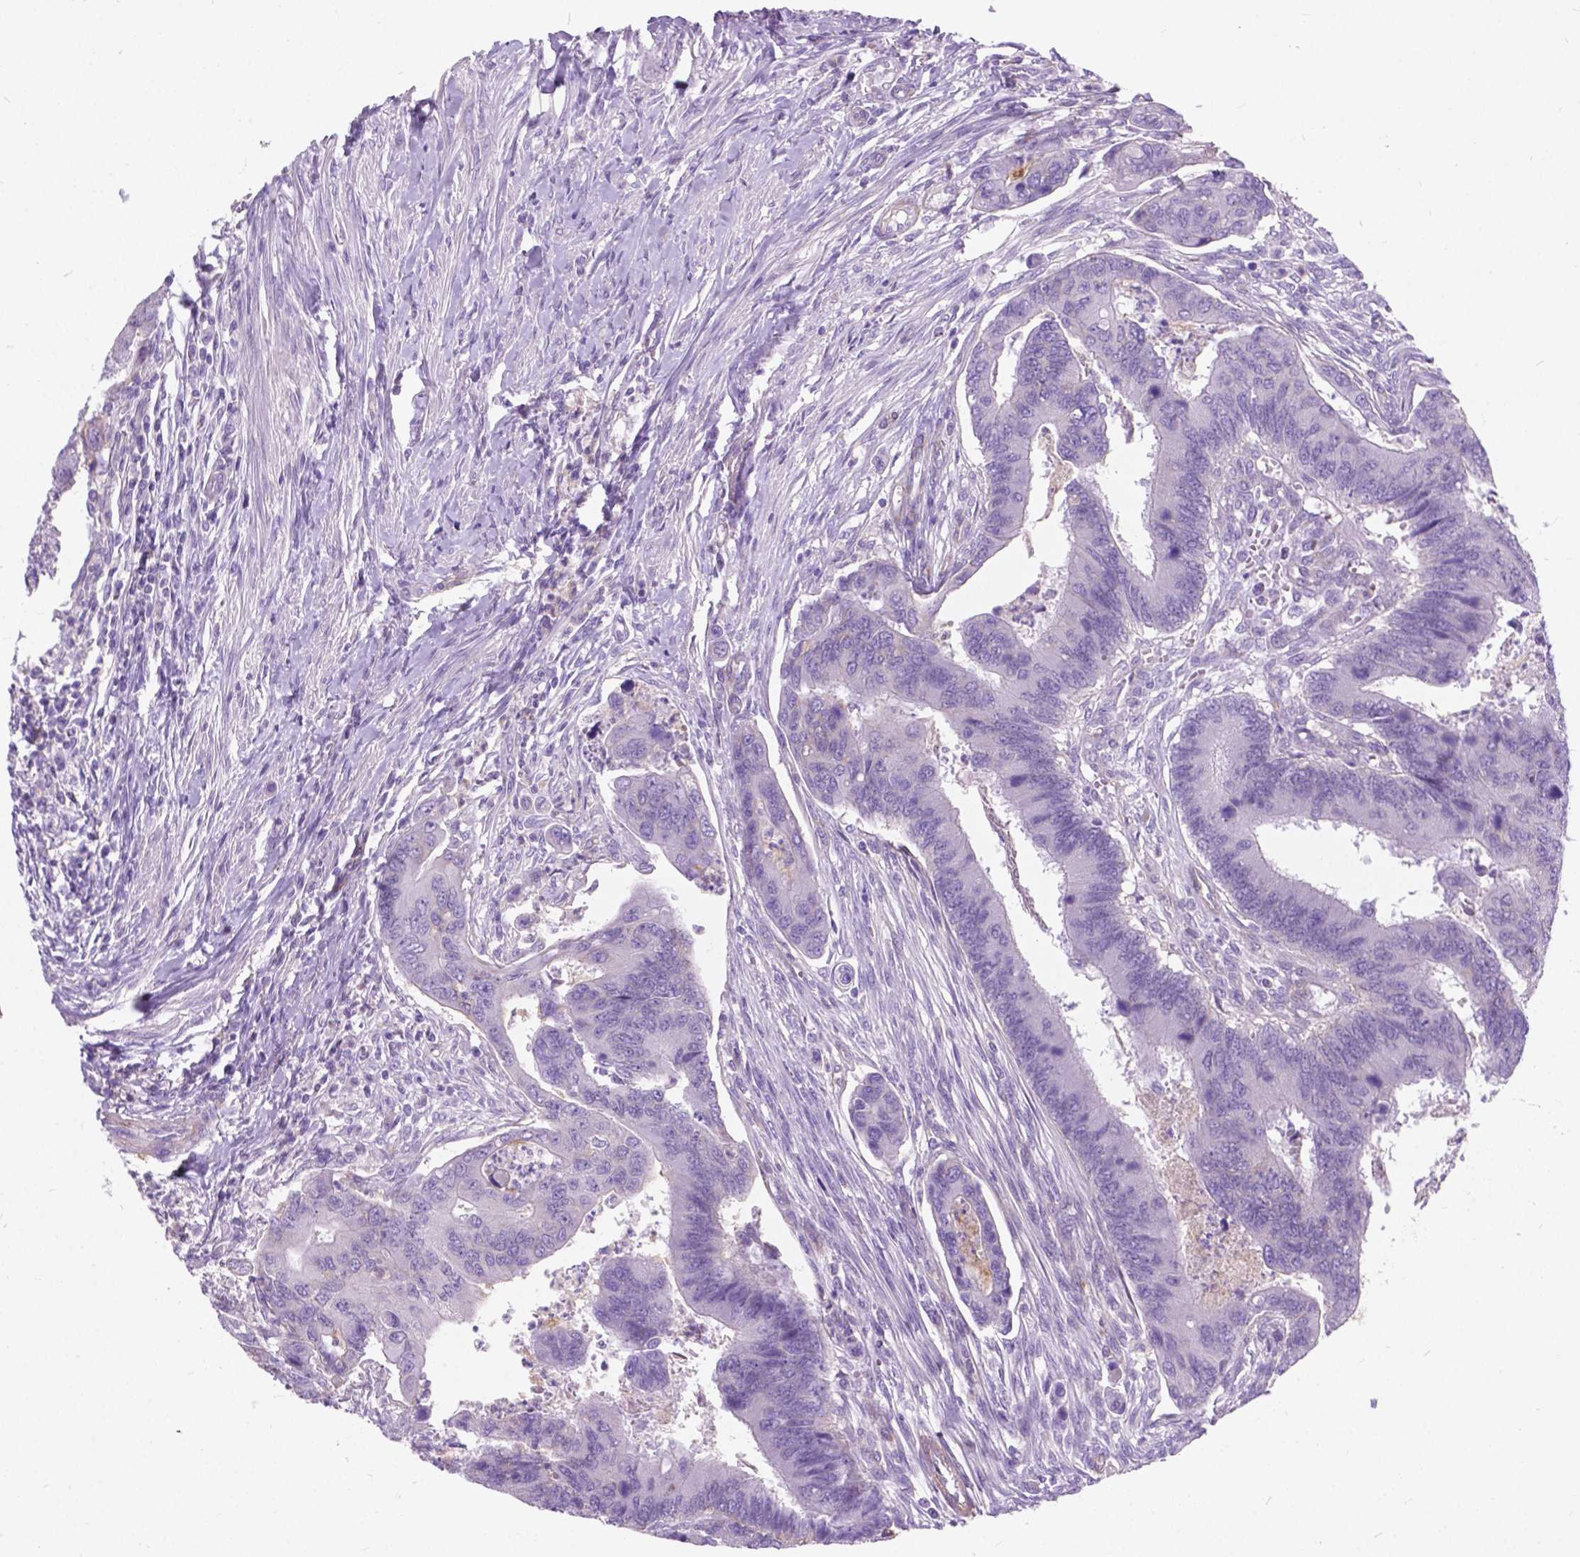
{"staining": {"intensity": "negative", "quantity": "none", "location": "none"}, "tissue": "colorectal cancer", "cell_type": "Tumor cells", "image_type": "cancer", "snomed": [{"axis": "morphology", "description": "Adenocarcinoma, NOS"}, {"axis": "topography", "description": "Colon"}], "caption": "There is no significant positivity in tumor cells of colorectal adenocarcinoma.", "gene": "KIAA0040", "patient": {"sex": "female", "age": 67}}